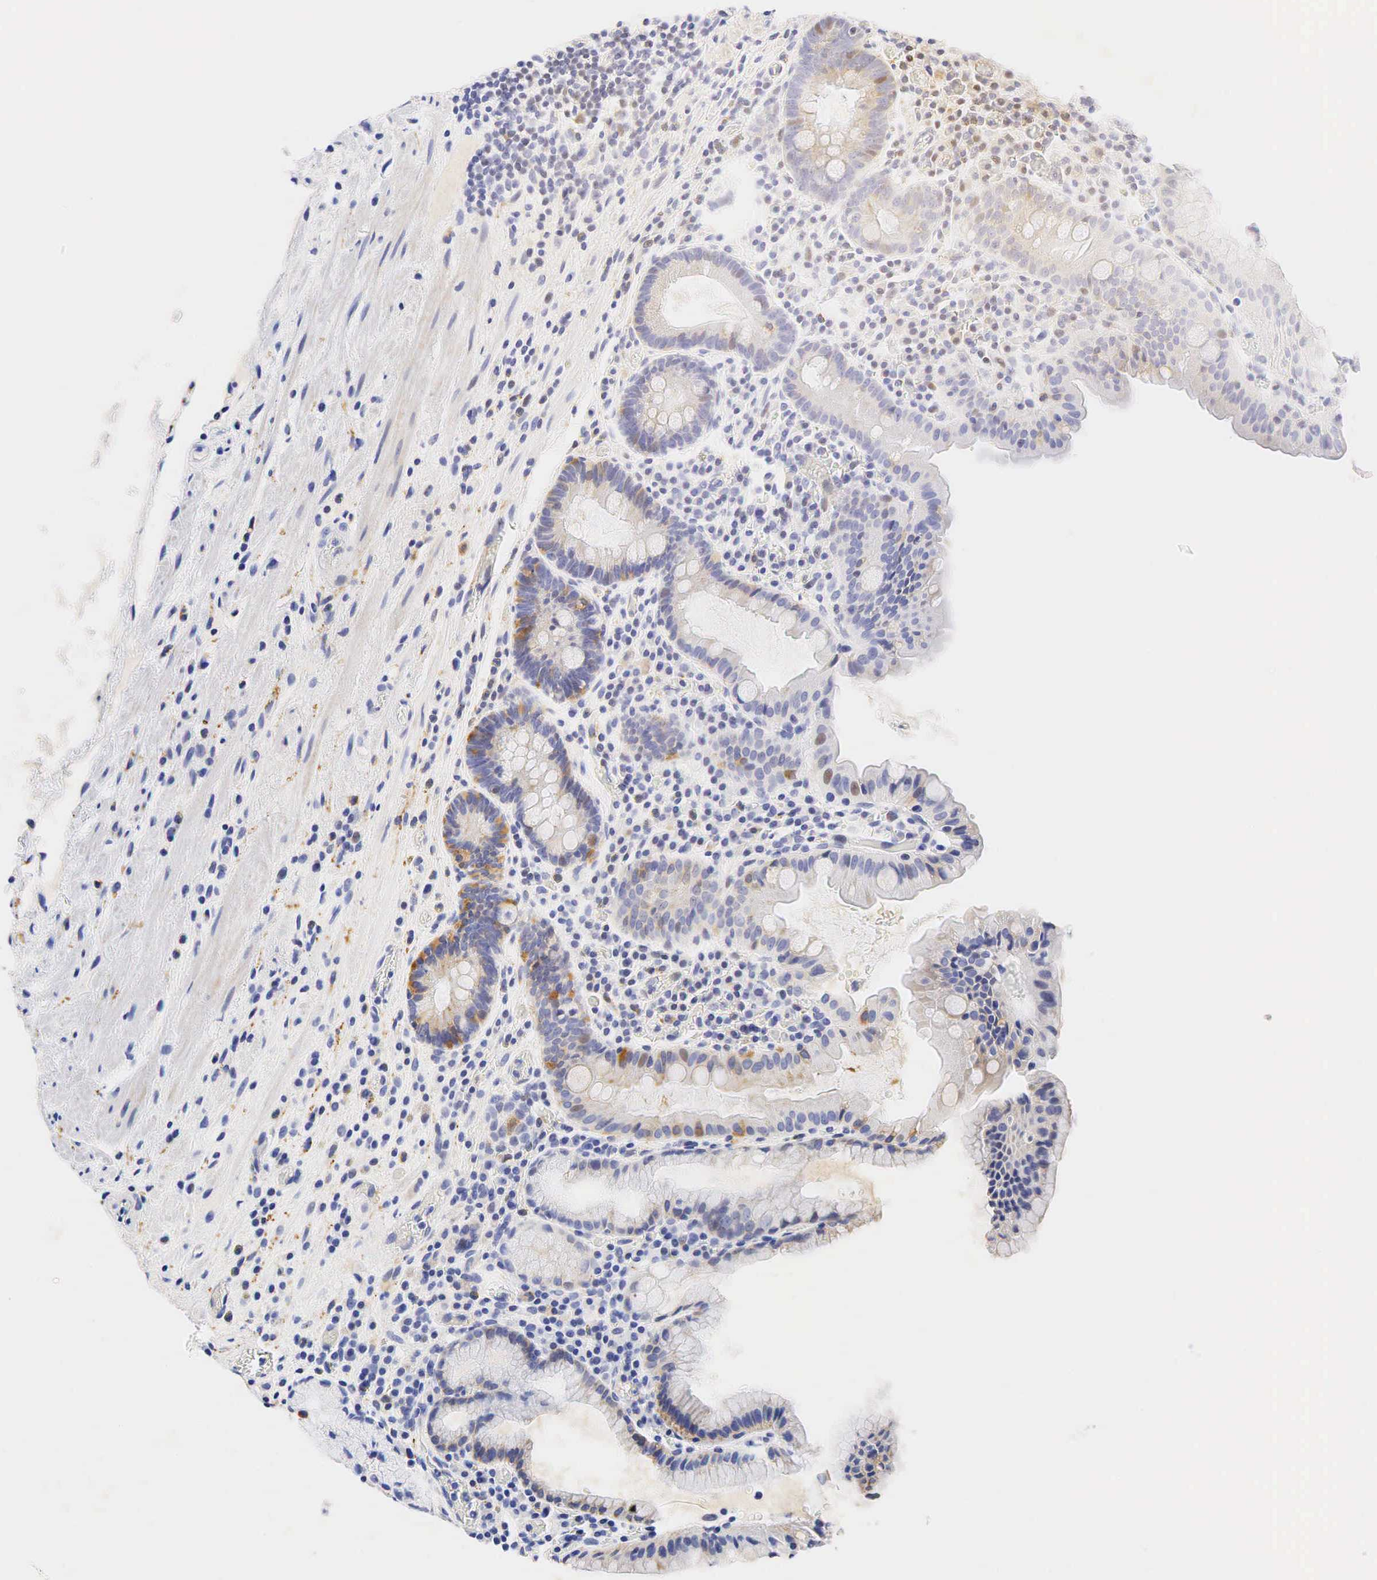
{"staining": {"intensity": "strong", "quantity": "<25%", "location": "cytoplasmic/membranous"}, "tissue": "stomach", "cell_type": "Glandular cells", "image_type": "normal", "snomed": [{"axis": "morphology", "description": "Normal tissue, NOS"}, {"axis": "topography", "description": "Stomach, lower"}, {"axis": "topography", "description": "Duodenum"}], "caption": "Immunohistochemistry (IHC) image of normal human stomach stained for a protein (brown), which demonstrates medium levels of strong cytoplasmic/membranous staining in approximately <25% of glandular cells.", "gene": "SYP", "patient": {"sex": "male", "age": 84}}